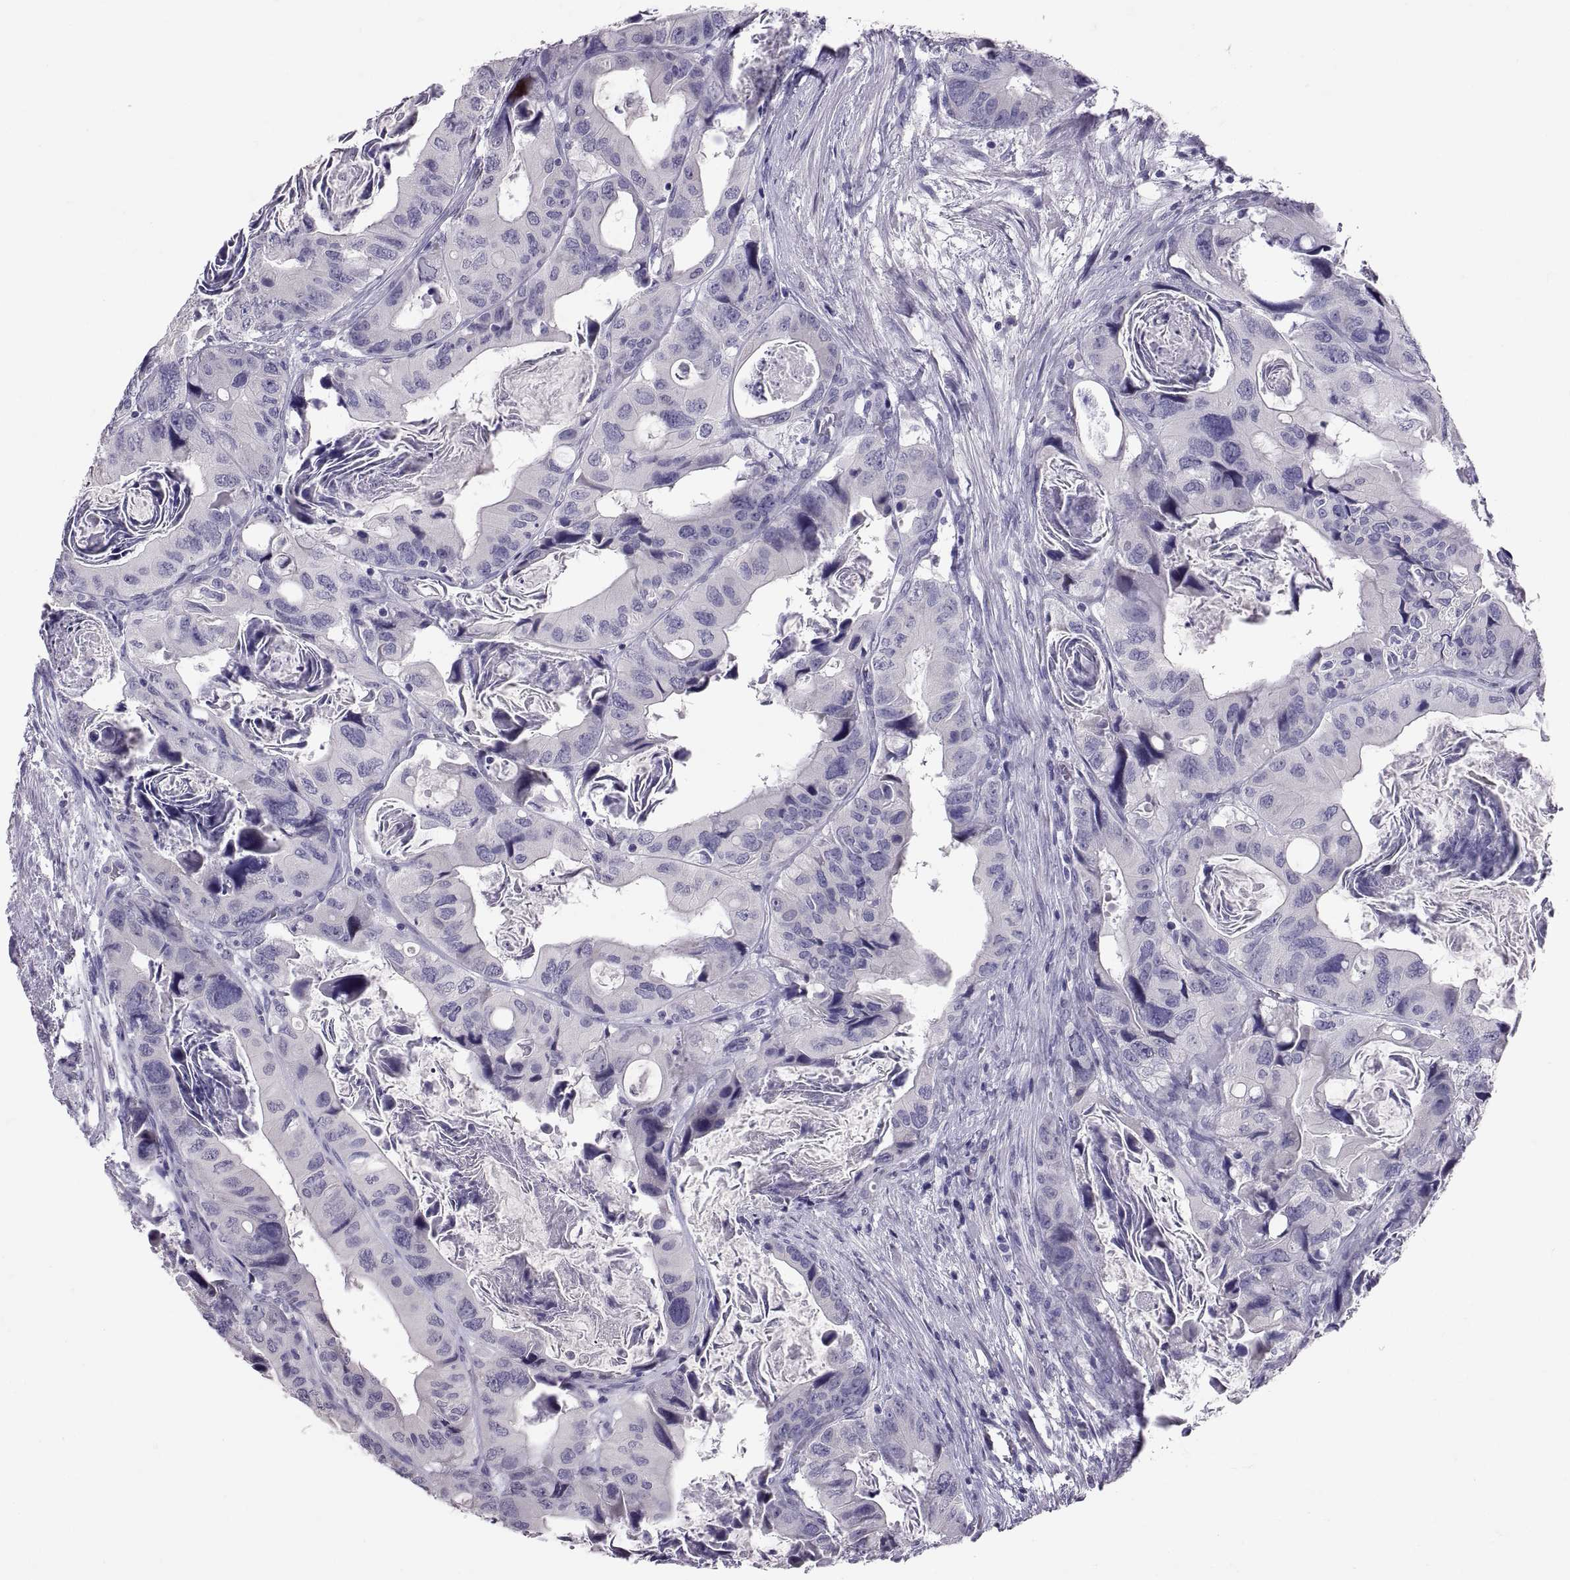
{"staining": {"intensity": "negative", "quantity": "none", "location": "none"}, "tissue": "colorectal cancer", "cell_type": "Tumor cells", "image_type": "cancer", "snomed": [{"axis": "morphology", "description": "Adenocarcinoma, NOS"}, {"axis": "topography", "description": "Rectum"}], "caption": "This is an immunohistochemistry (IHC) micrograph of human colorectal adenocarcinoma. There is no staining in tumor cells.", "gene": "PTN", "patient": {"sex": "male", "age": 64}}